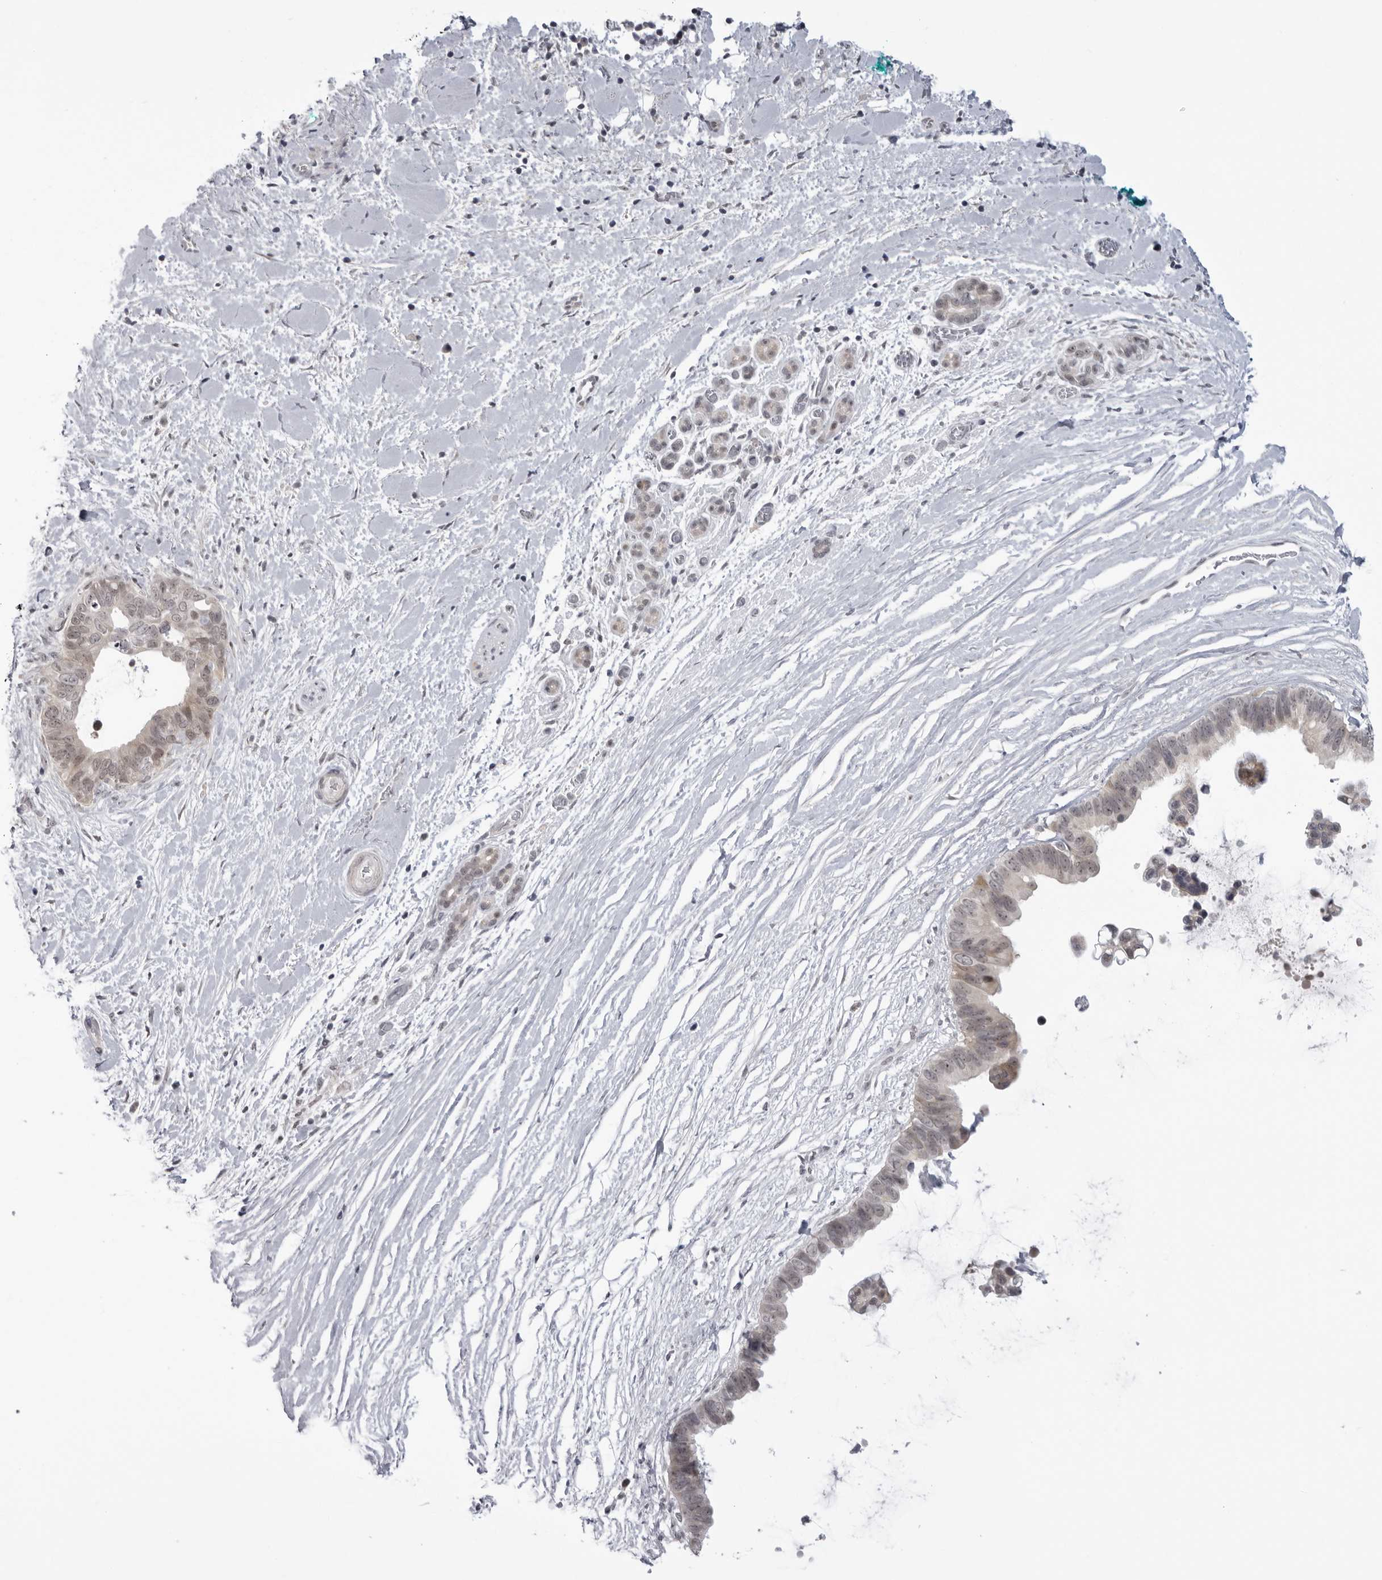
{"staining": {"intensity": "weak", "quantity": "25%-75%", "location": "nuclear"}, "tissue": "pancreatic cancer", "cell_type": "Tumor cells", "image_type": "cancer", "snomed": [{"axis": "morphology", "description": "Adenocarcinoma, NOS"}, {"axis": "topography", "description": "Pancreas"}], "caption": "Immunohistochemical staining of human pancreatic adenocarcinoma shows low levels of weak nuclear positivity in about 25%-75% of tumor cells. (DAB (3,3'-diaminobenzidine) IHC with brightfield microscopy, high magnification).", "gene": "ALPK2", "patient": {"sex": "female", "age": 72}}